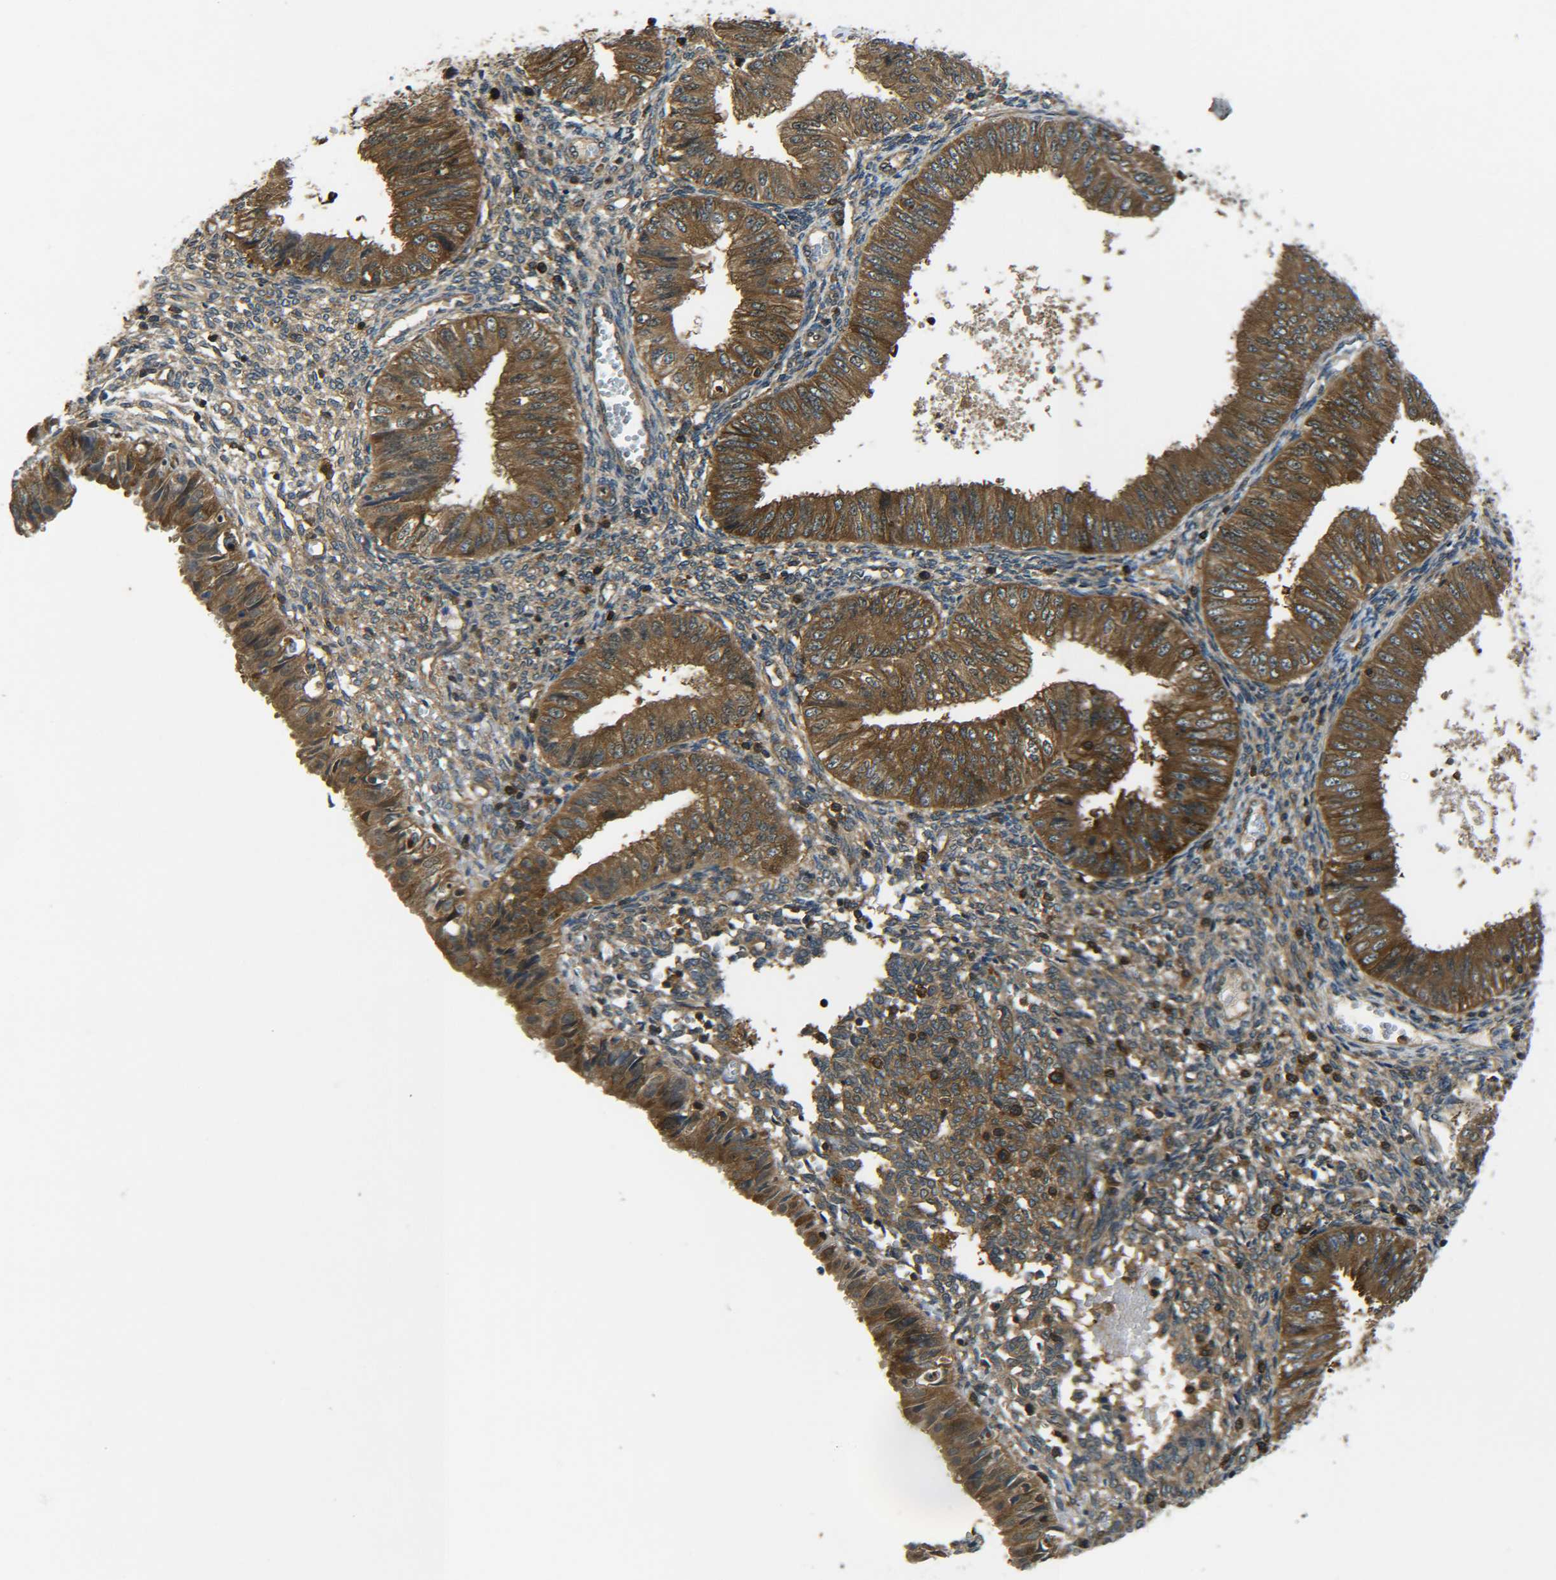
{"staining": {"intensity": "strong", "quantity": ">75%", "location": "cytoplasmic/membranous"}, "tissue": "endometrial cancer", "cell_type": "Tumor cells", "image_type": "cancer", "snomed": [{"axis": "morphology", "description": "Normal tissue, NOS"}, {"axis": "morphology", "description": "Adenocarcinoma, NOS"}, {"axis": "topography", "description": "Endometrium"}], "caption": "Protein staining by IHC displays strong cytoplasmic/membranous positivity in approximately >75% of tumor cells in endometrial adenocarcinoma. (DAB IHC with brightfield microscopy, high magnification).", "gene": "PREB", "patient": {"sex": "female", "age": 53}}